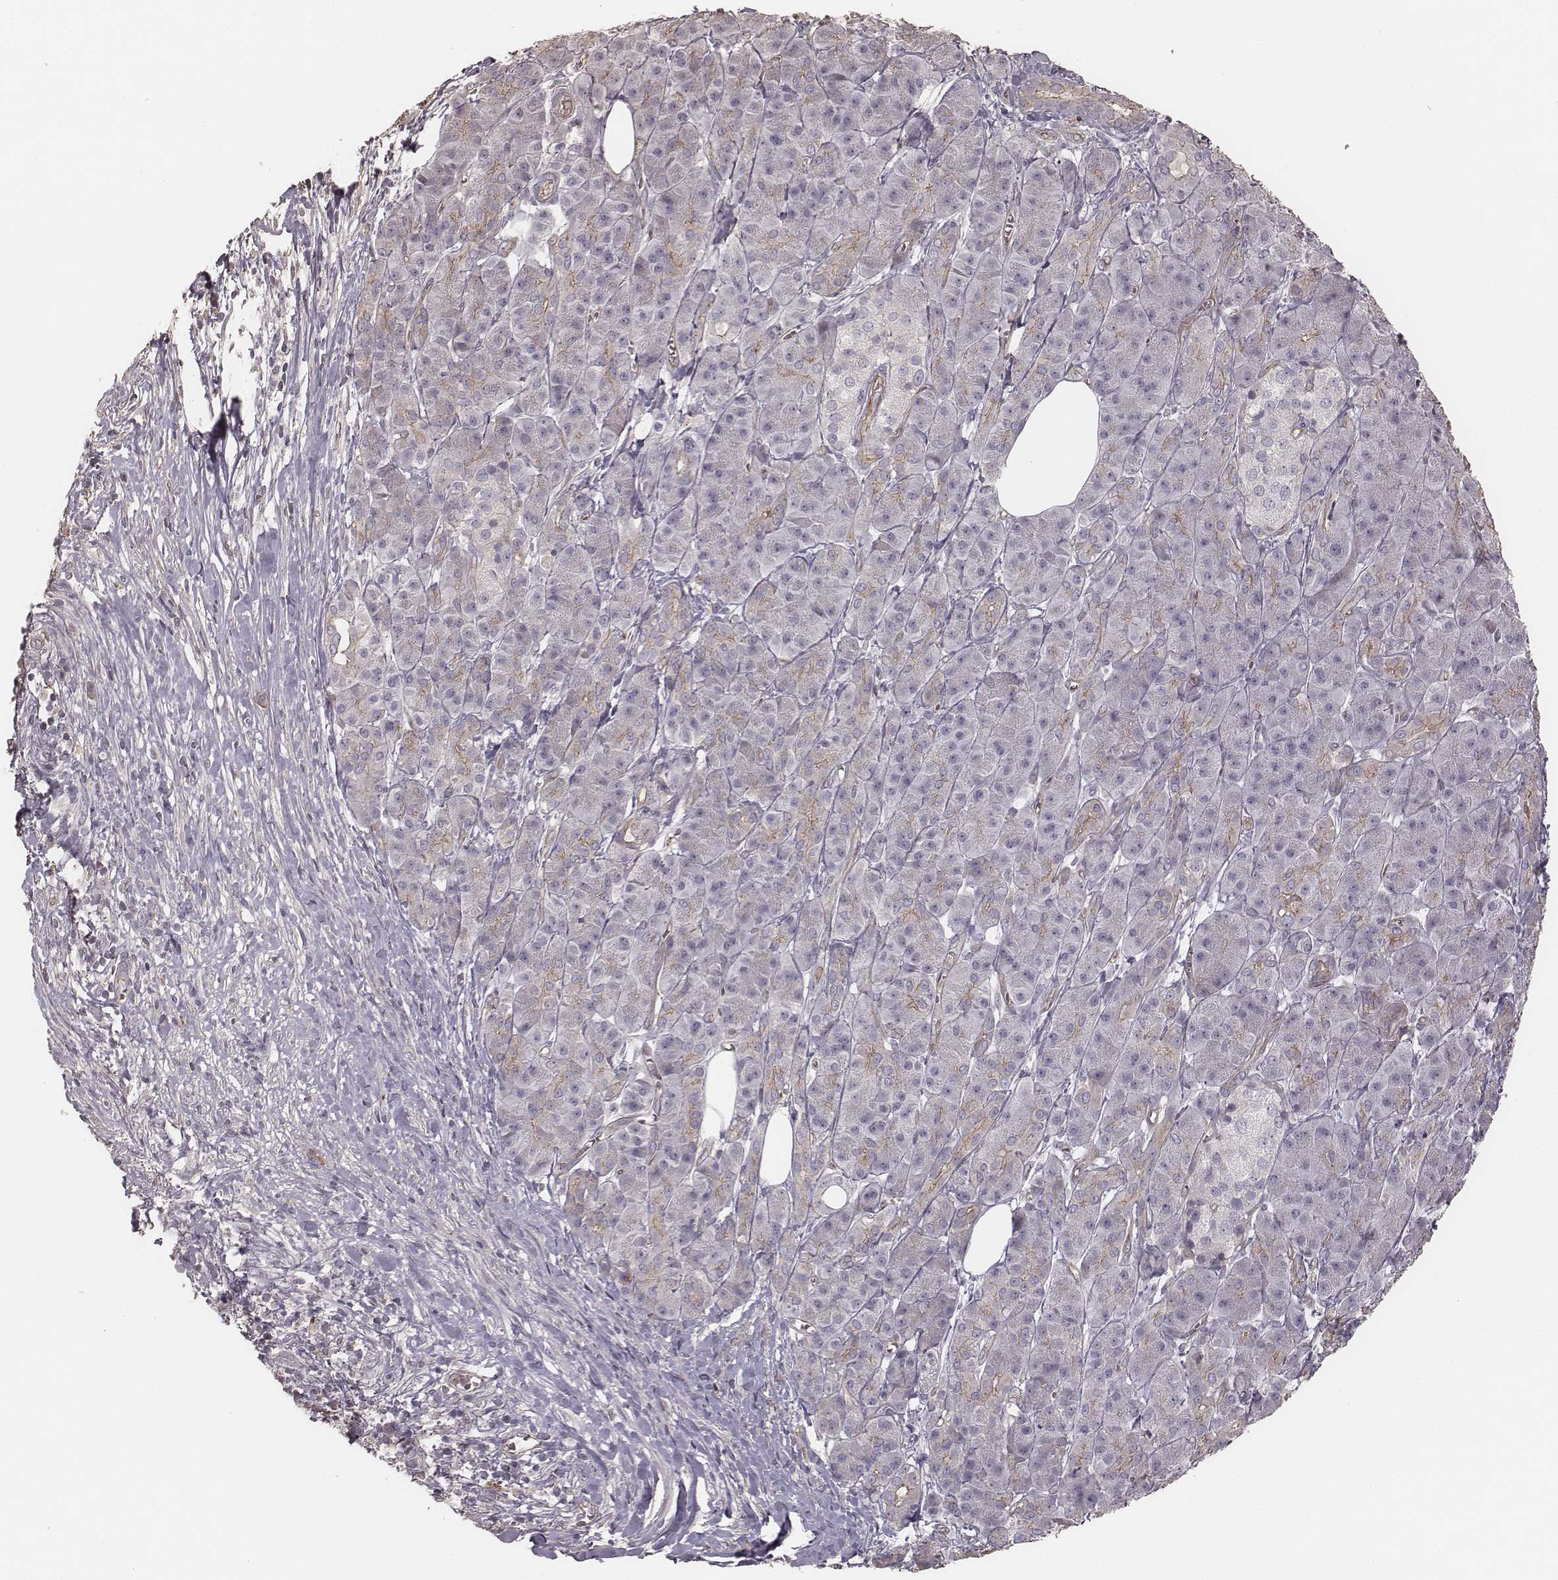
{"staining": {"intensity": "weak", "quantity": "<25%", "location": "cytoplasmic/membranous"}, "tissue": "pancreatic cancer", "cell_type": "Tumor cells", "image_type": "cancer", "snomed": [{"axis": "morphology", "description": "Adenocarcinoma, NOS"}, {"axis": "topography", "description": "Pancreas"}], "caption": "High magnification brightfield microscopy of pancreatic cancer (adenocarcinoma) stained with DAB (brown) and counterstained with hematoxylin (blue): tumor cells show no significant positivity.", "gene": "OTOGL", "patient": {"sex": "male", "age": 61}}